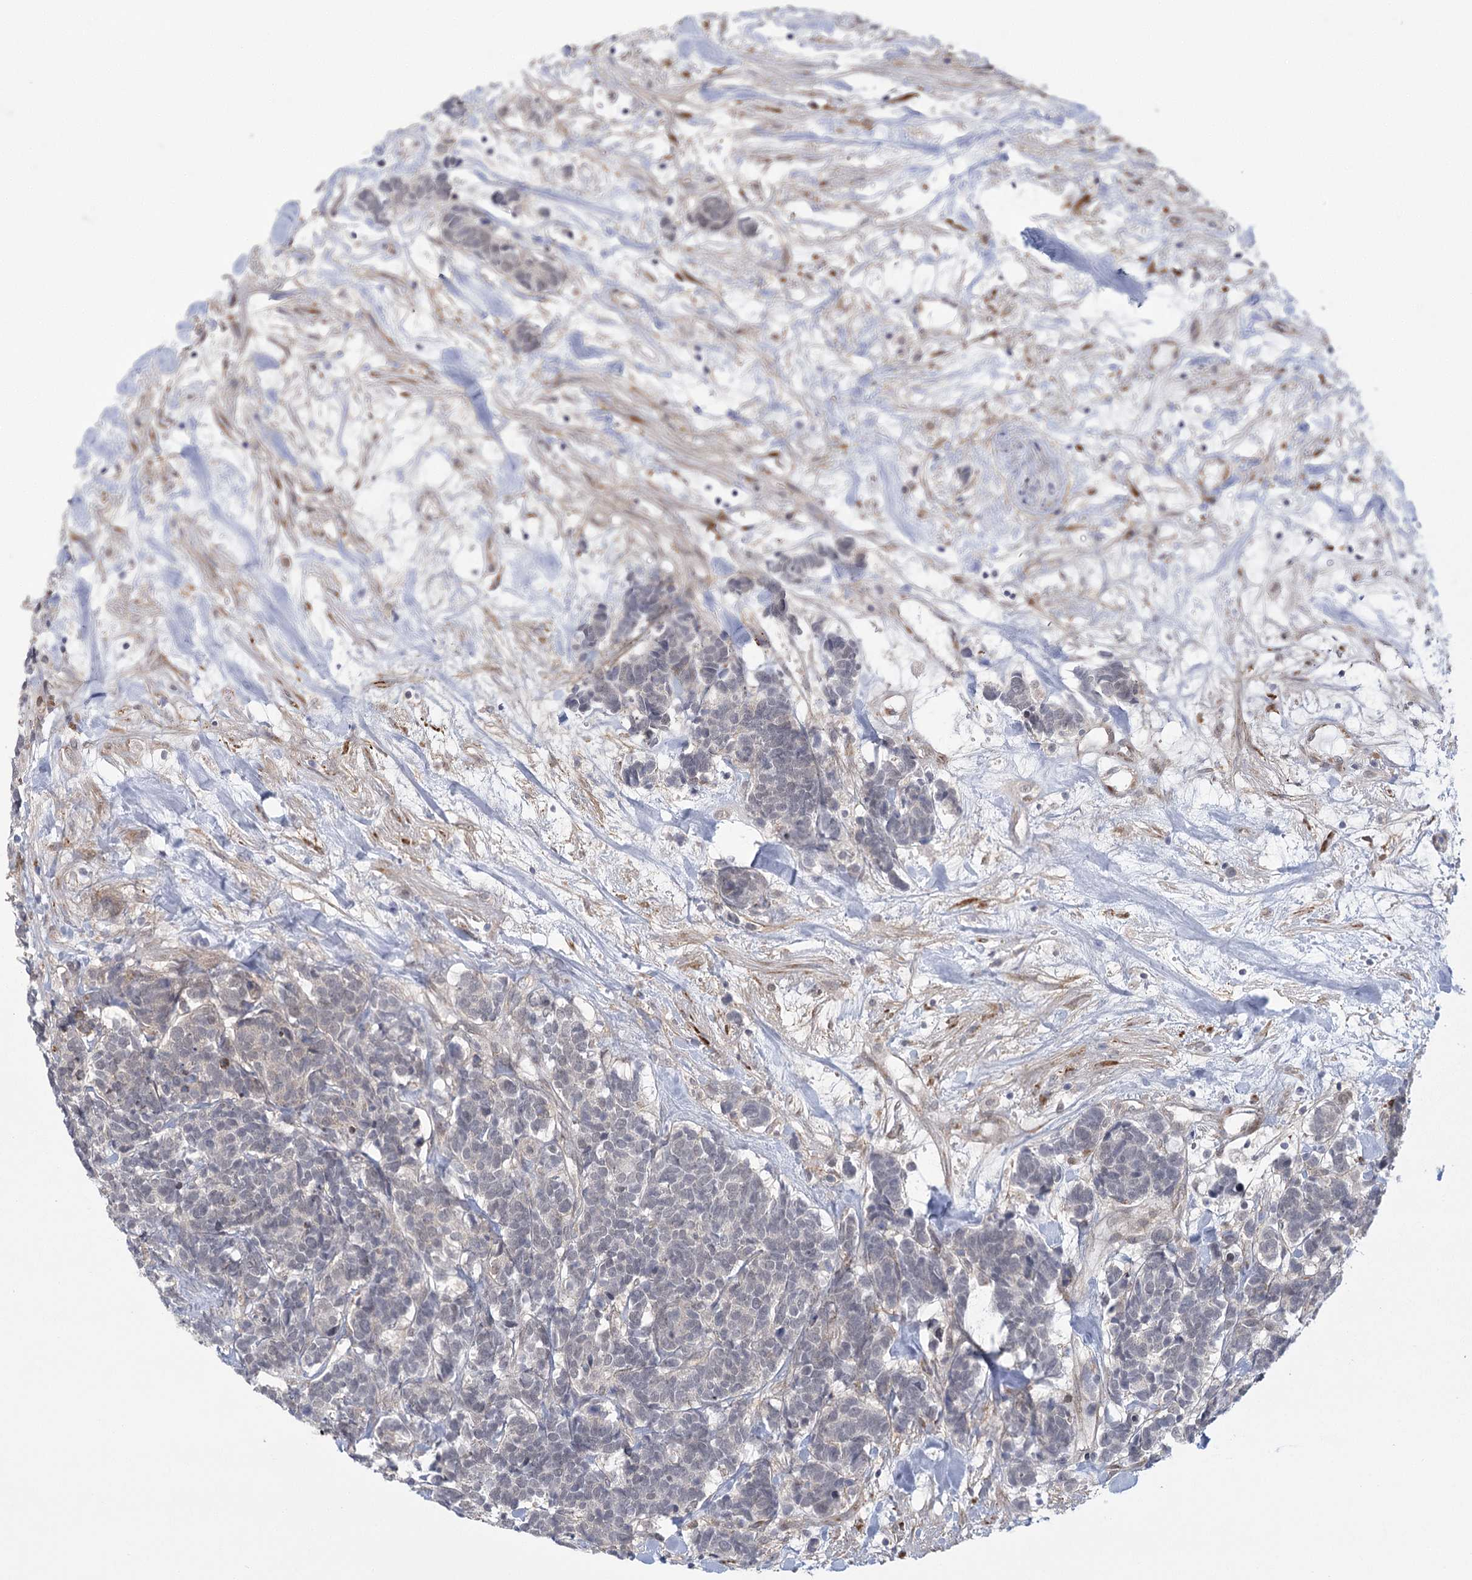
{"staining": {"intensity": "negative", "quantity": "none", "location": "none"}, "tissue": "carcinoid", "cell_type": "Tumor cells", "image_type": "cancer", "snomed": [{"axis": "morphology", "description": "Carcinoma, NOS"}, {"axis": "morphology", "description": "Carcinoid, malignant, NOS"}, {"axis": "topography", "description": "Urinary bladder"}], "caption": "DAB (3,3'-diaminobenzidine) immunohistochemical staining of carcinoid (malignant) demonstrates no significant positivity in tumor cells.", "gene": "MED28", "patient": {"sex": "male", "age": 57}}